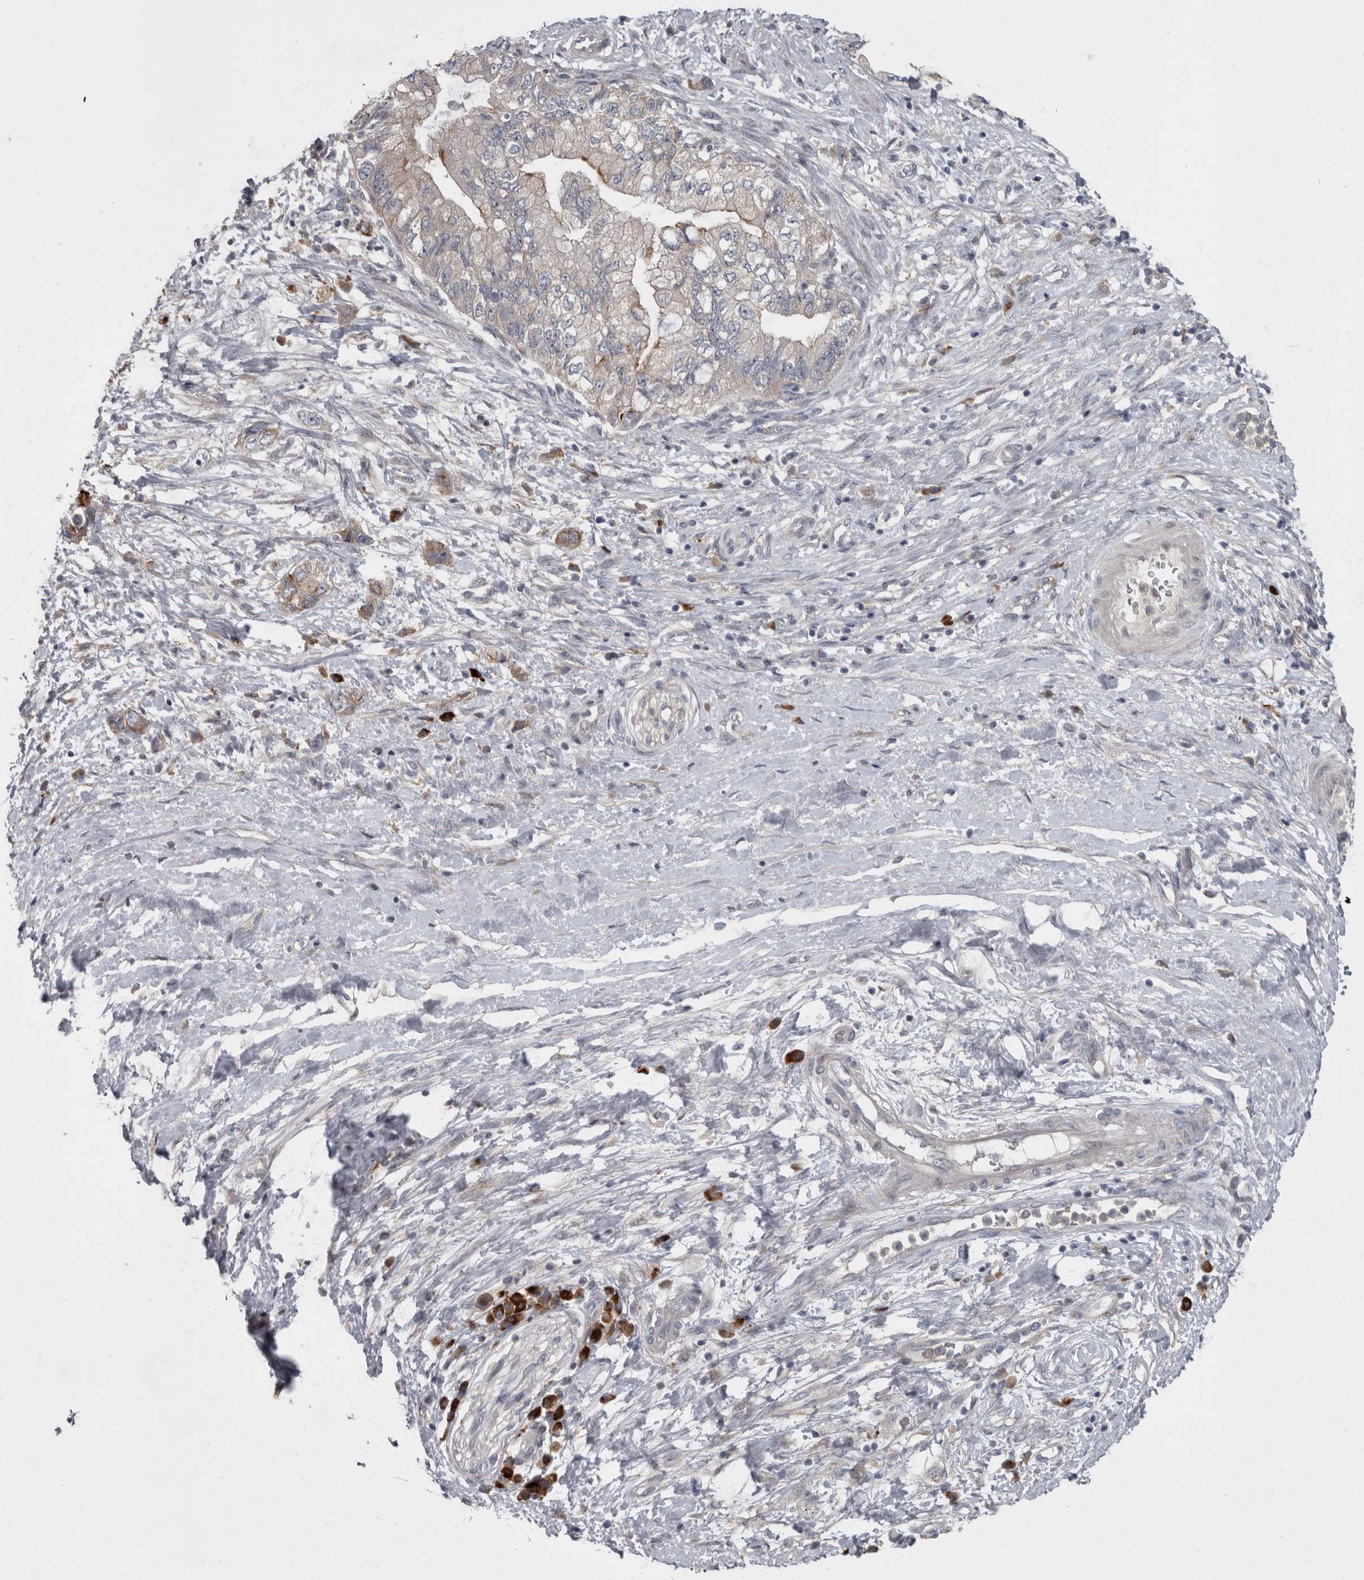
{"staining": {"intensity": "negative", "quantity": "none", "location": "none"}, "tissue": "pancreatic cancer", "cell_type": "Tumor cells", "image_type": "cancer", "snomed": [{"axis": "morphology", "description": "Adenocarcinoma, NOS"}, {"axis": "topography", "description": "Pancreas"}], "caption": "A high-resolution image shows IHC staining of adenocarcinoma (pancreatic), which demonstrates no significant expression in tumor cells.", "gene": "CDC42BPG", "patient": {"sex": "female", "age": 73}}